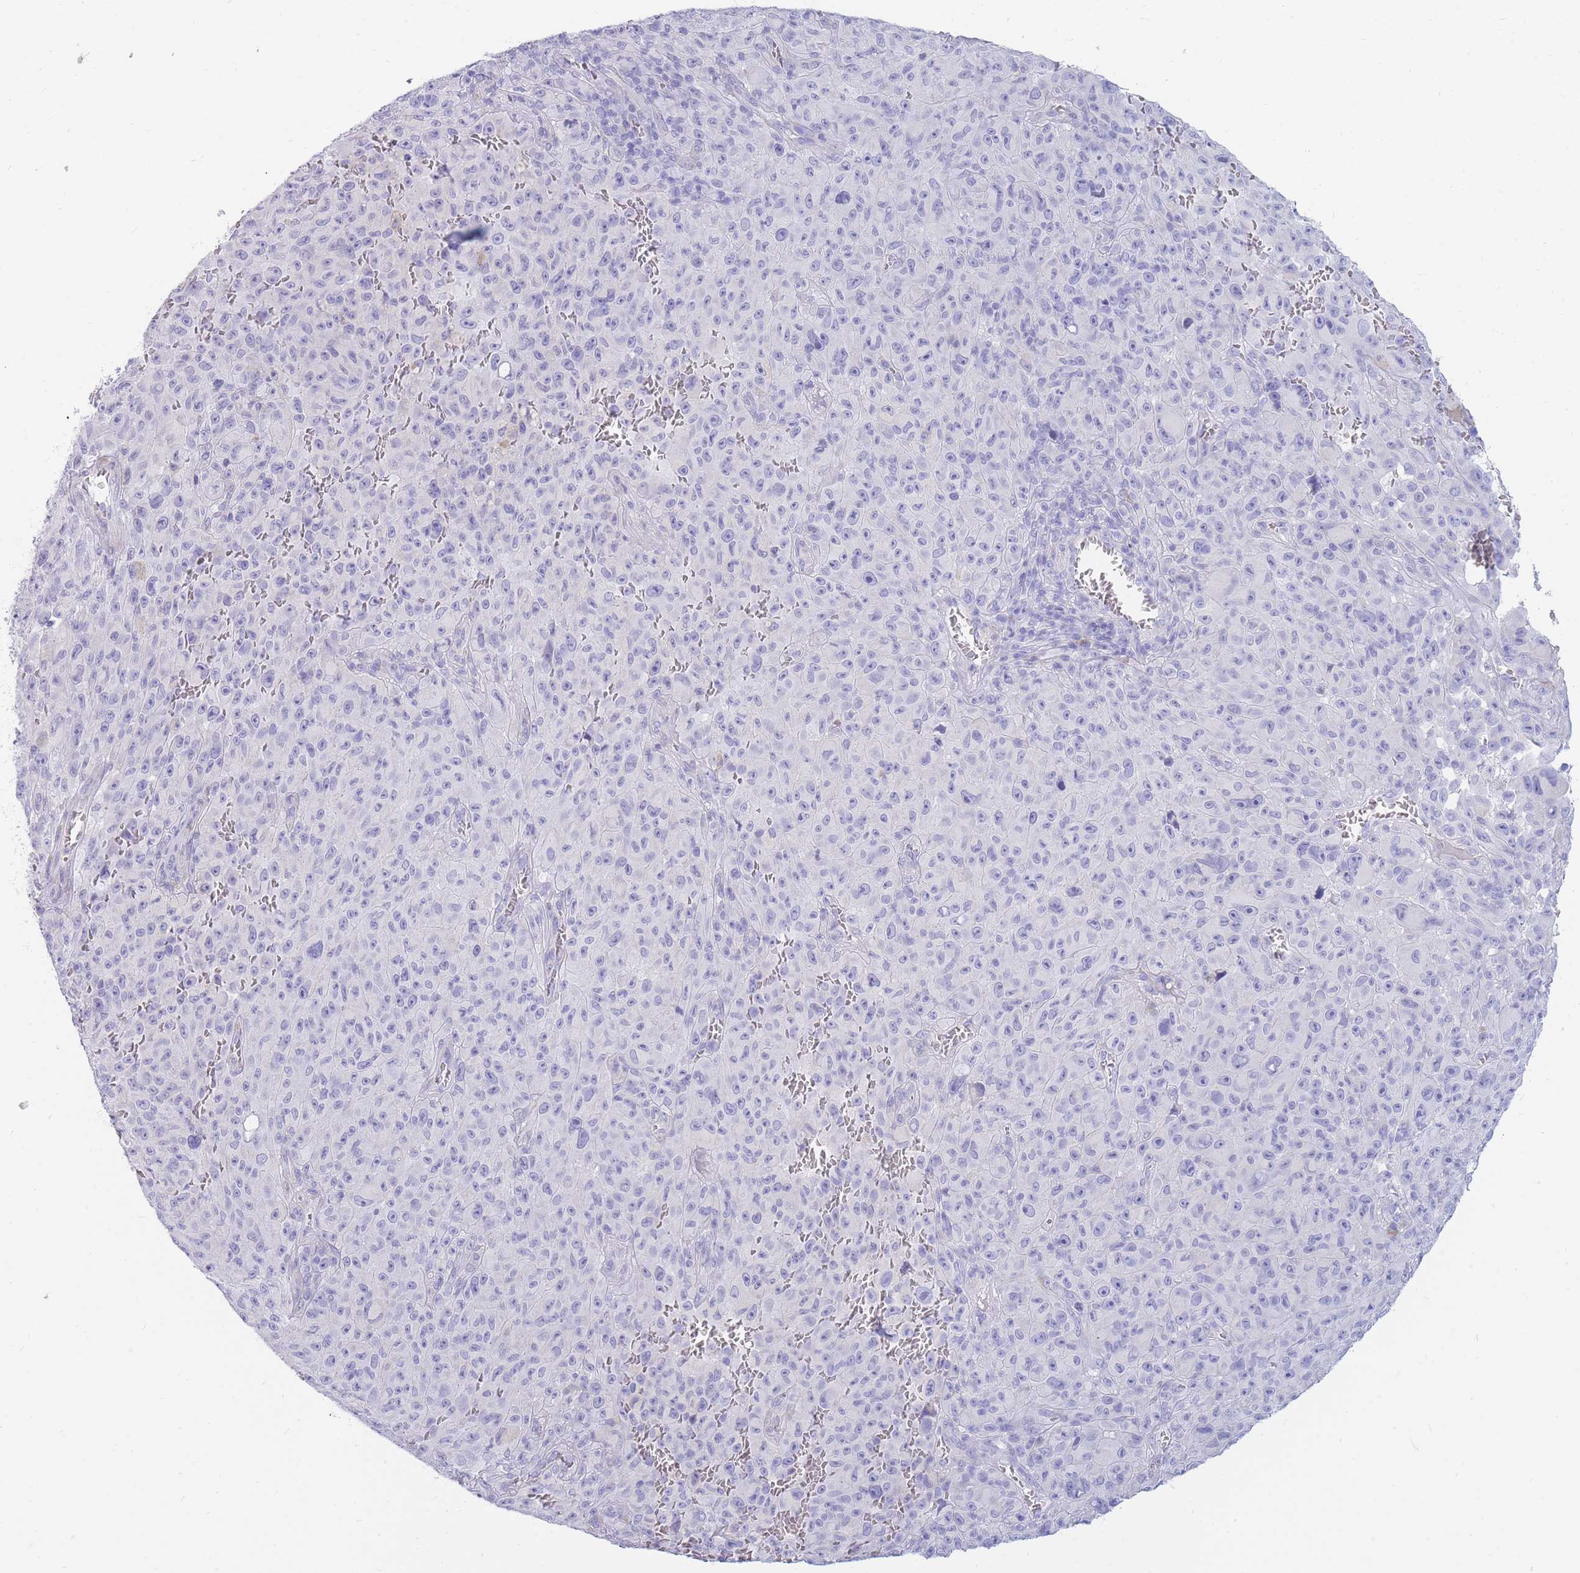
{"staining": {"intensity": "negative", "quantity": "none", "location": "none"}, "tissue": "melanoma", "cell_type": "Tumor cells", "image_type": "cancer", "snomed": [{"axis": "morphology", "description": "Malignant melanoma, NOS"}, {"axis": "topography", "description": "Skin"}], "caption": "Malignant melanoma stained for a protein using immunohistochemistry (IHC) displays no positivity tumor cells.", "gene": "TPSD1", "patient": {"sex": "female", "age": 82}}